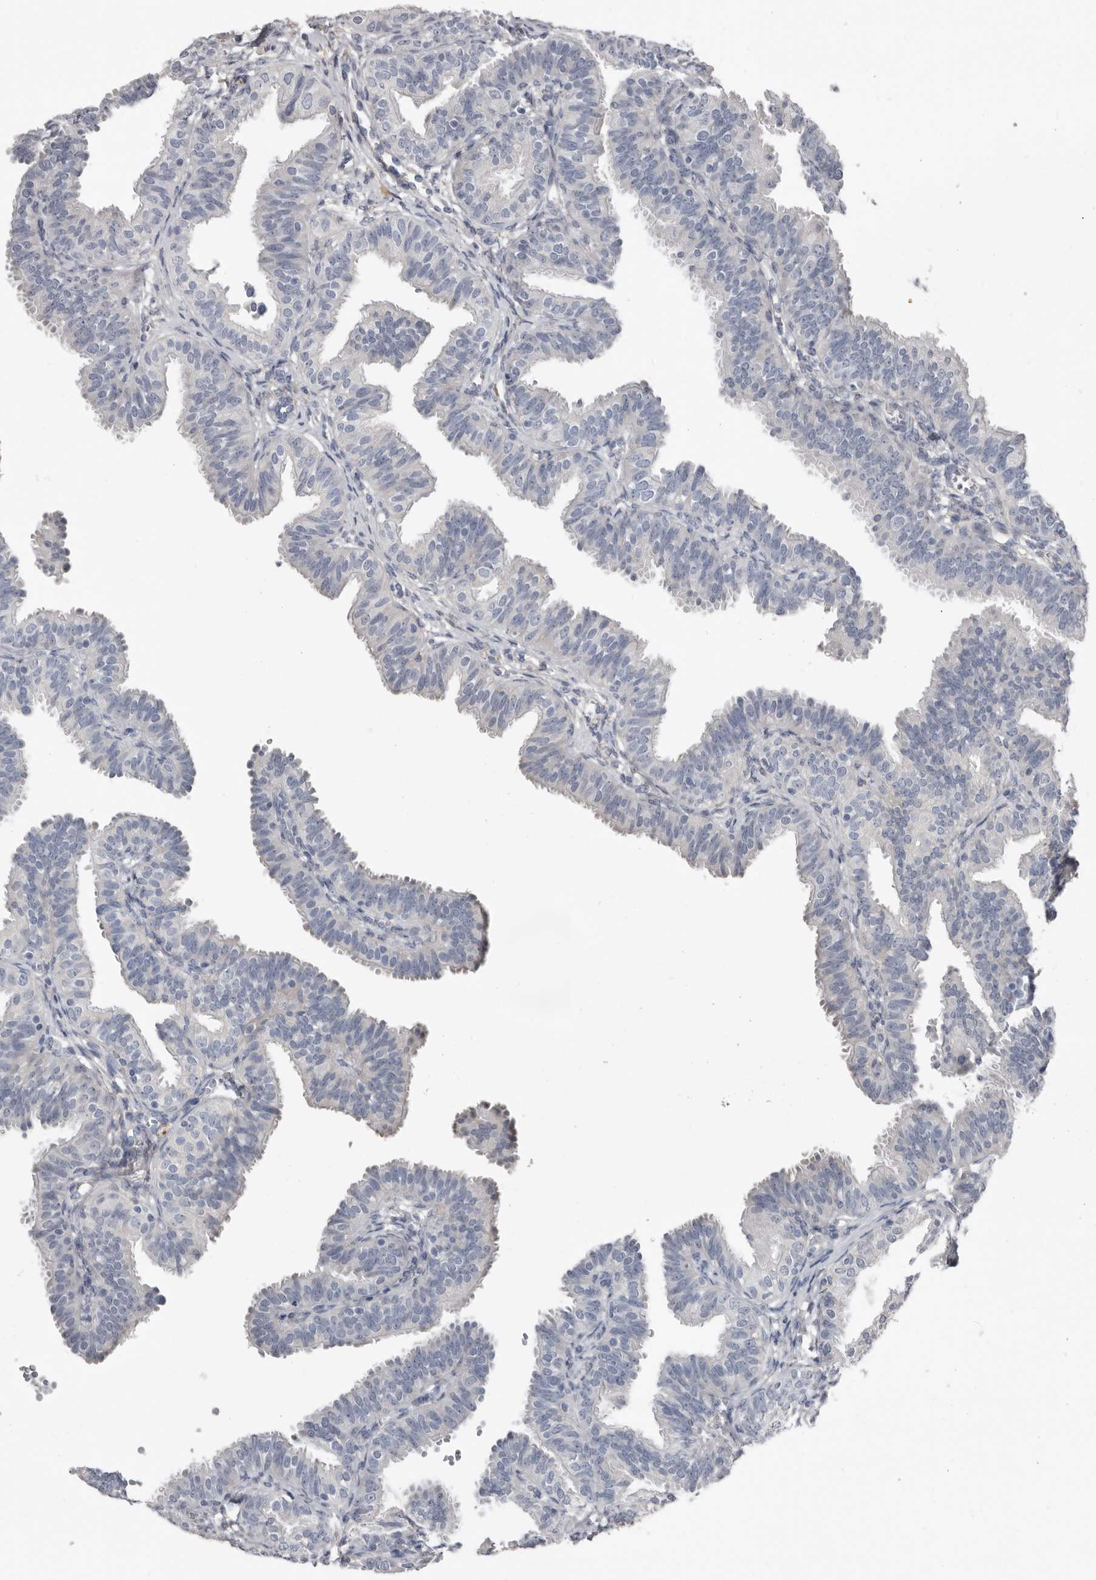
{"staining": {"intensity": "negative", "quantity": "none", "location": "none"}, "tissue": "fallopian tube", "cell_type": "Glandular cells", "image_type": "normal", "snomed": [{"axis": "morphology", "description": "Normal tissue, NOS"}, {"axis": "topography", "description": "Fallopian tube"}], "caption": "DAB (3,3'-diaminobenzidine) immunohistochemical staining of unremarkable fallopian tube exhibits no significant positivity in glandular cells.", "gene": "ZNF114", "patient": {"sex": "female", "age": 35}}